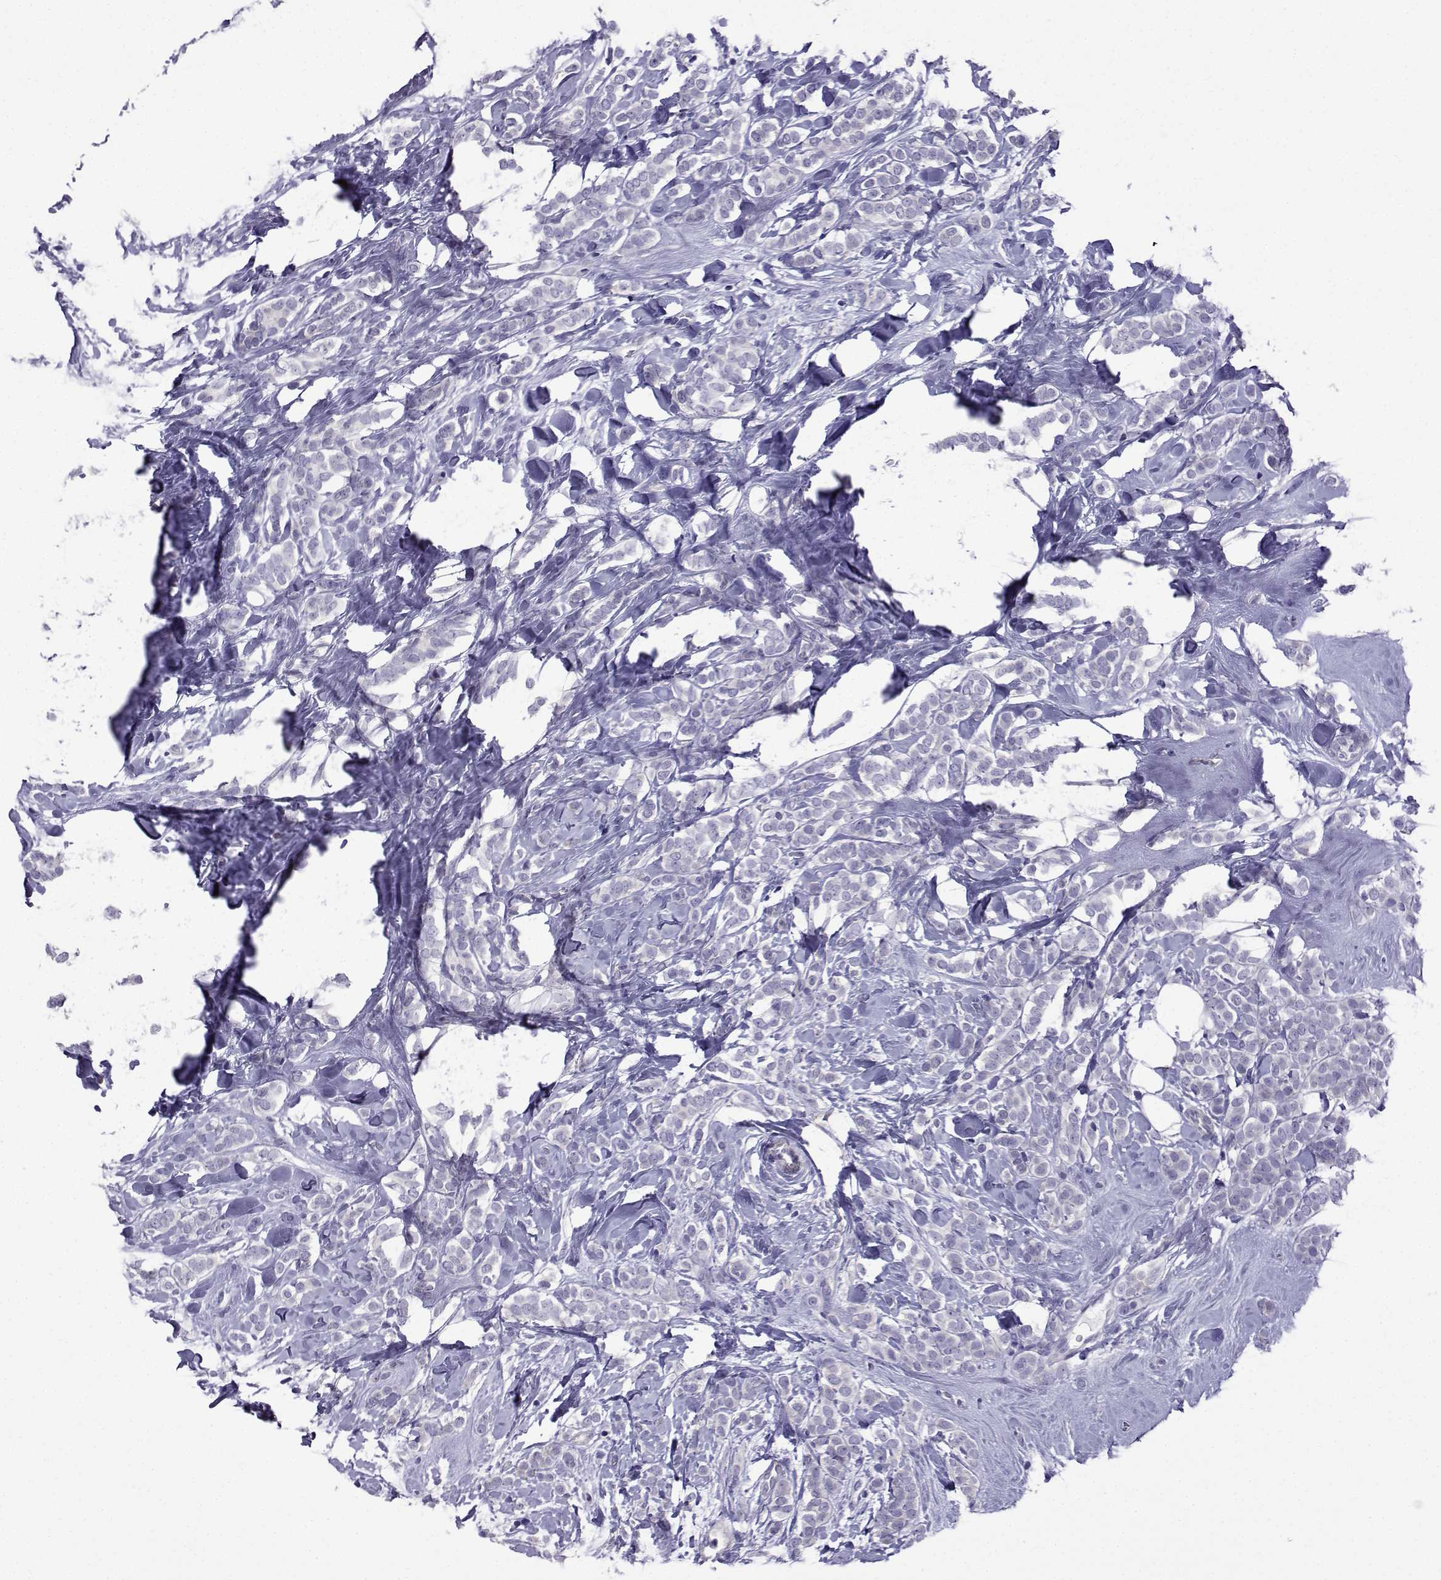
{"staining": {"intensity": "negative", "quantity": "none", "location": "none"}, "tissue": "breast cancer", "cell_type": "Tumor cells", "image_type": "cancer", "snomed": [{"axis": "morphology", "description": "Lobular carcinoma"}, {"axis": "topography", "description": "Breast"}], "caption": "The image demonstrates no significant expression in tumor cells of lobular carcinoma (breast).", "gene": "CFAP70", "patient": {"sex": "female", "age": 49}}